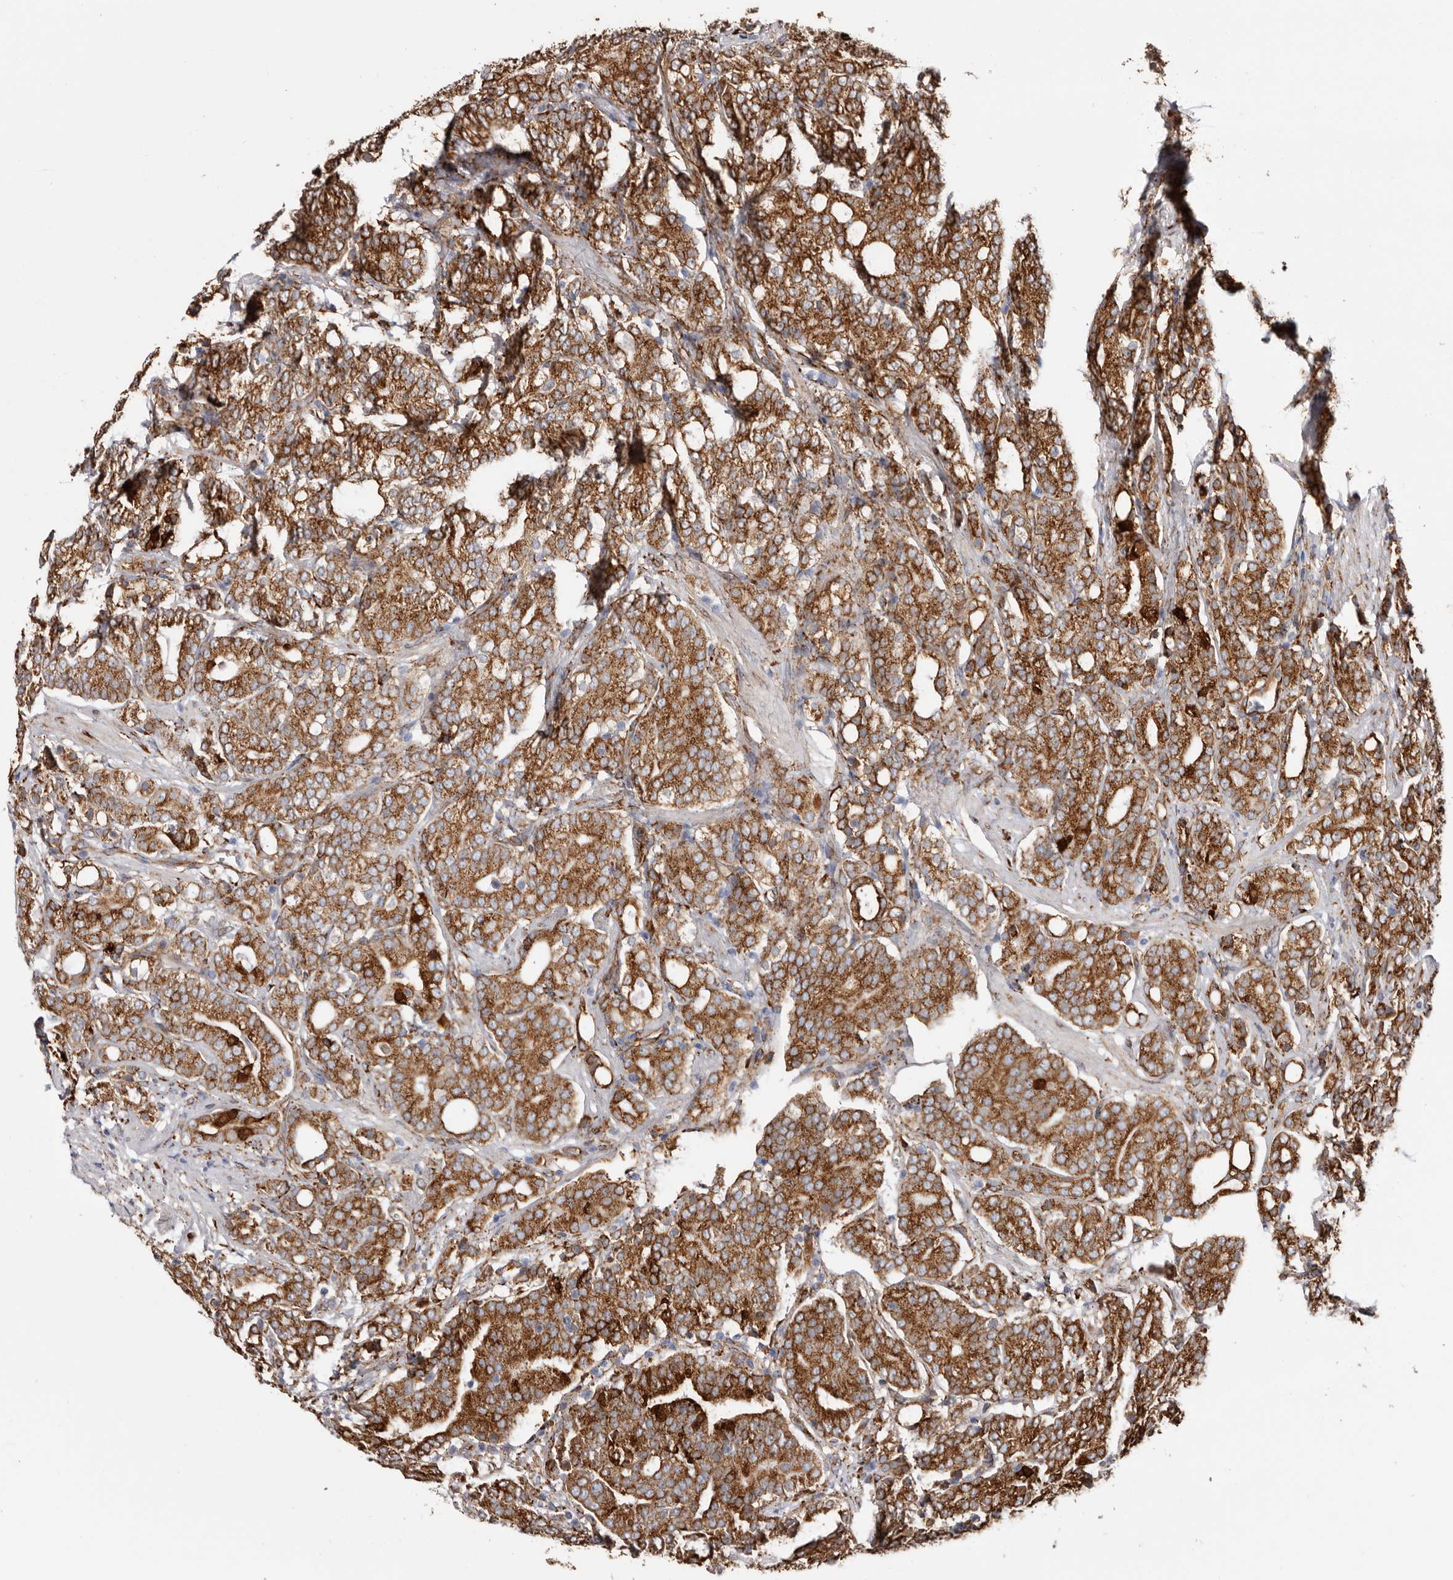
{"staining": {"intensity": "strong", "quantity": ">75%", "location": "cytoplasmic/membranous"}, "tissue": "prostate cancer", "cell_type": "Tumor cells", "image_type": "cancer", "snomed": [{"axis": "morphology", "description": "Adenocarcinoma, High grade"}, {"axis": "topography", "description": "Prostate"}], "caption": "Brown immunohistochemical staining in prostate cancer (adenocarcinoma (high-grade)) displays strong cytoplasmic/membranous positivity in approximately >75% of tumor cells. The protein is stained brown, and the nuclei are stained in blue (DAB IHC with brightfield microscopy, high magnification).", "gene": "SEMA3E", "patient": {"sex": "male", "age": 57}}